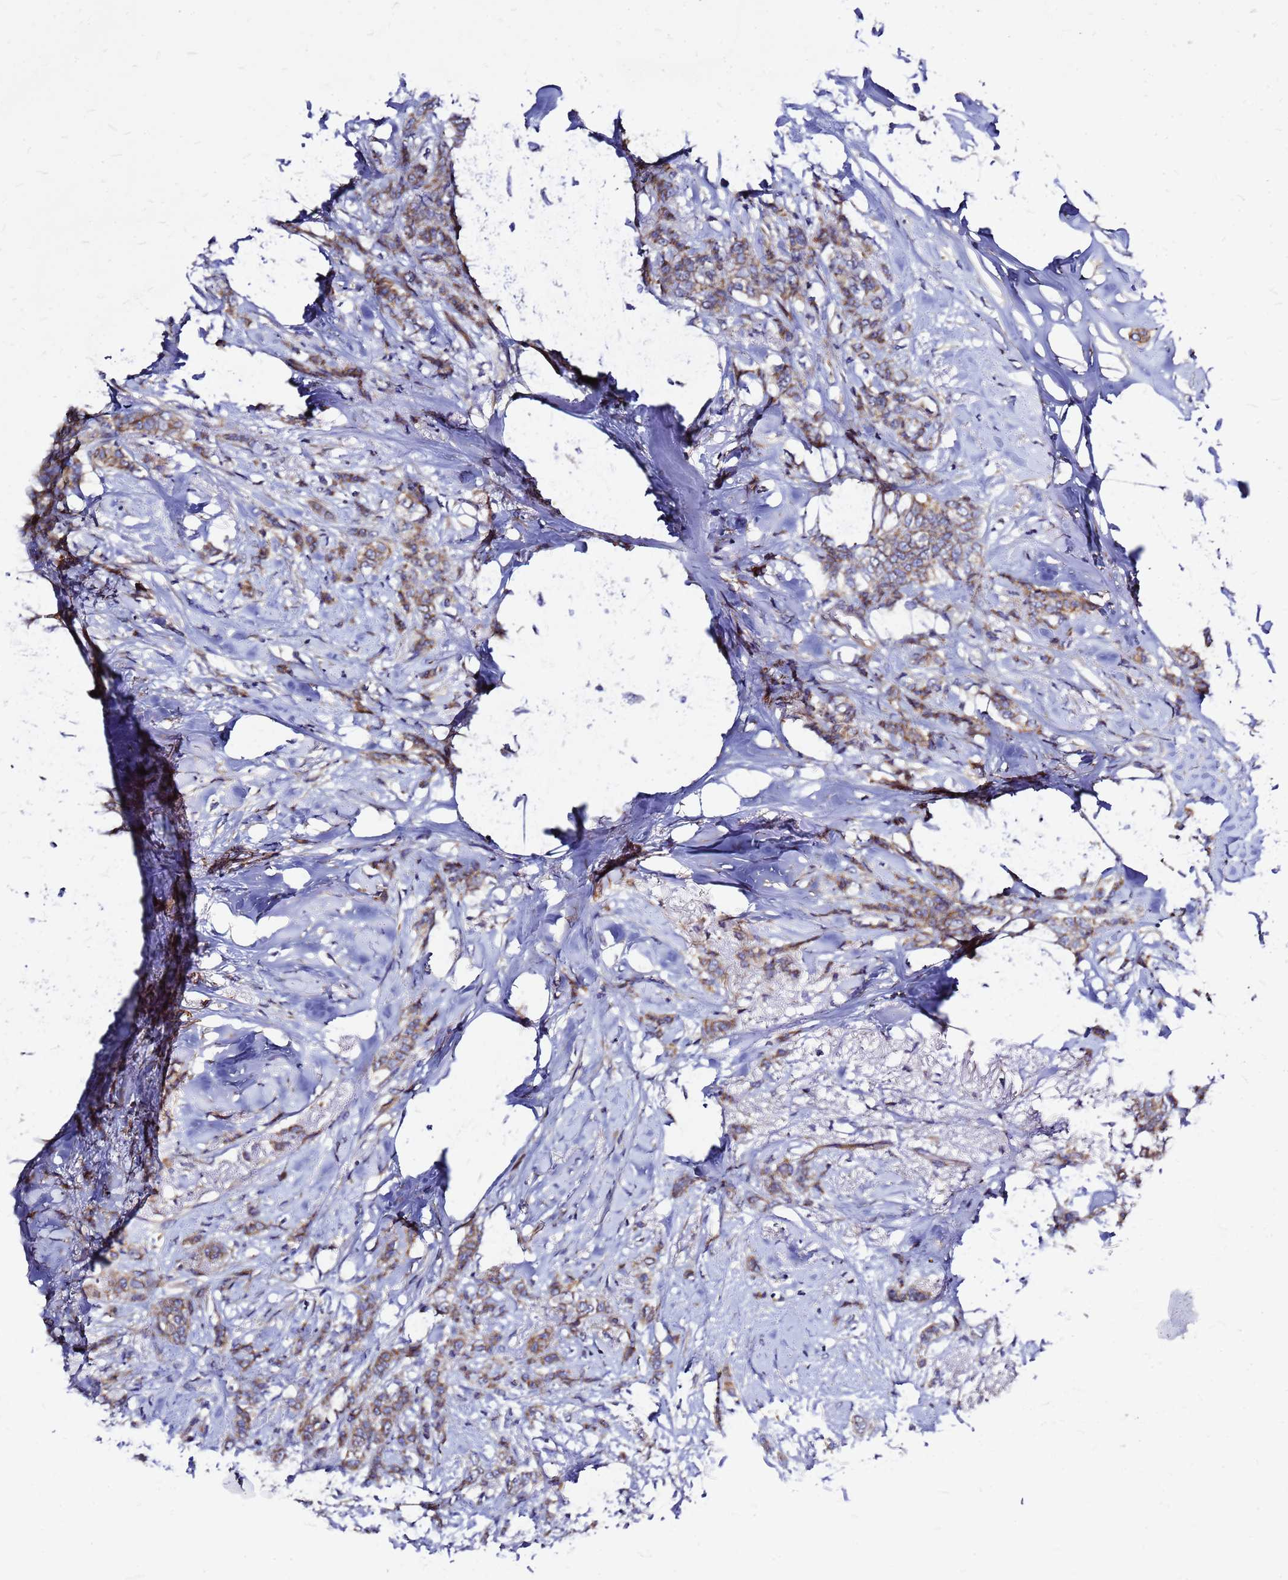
{"staining": {"intensity": "moderate", "quantity": ">75%", "location": "cytoplasmic/membranous"}, "tissue": "breast cancer", "cell_type": "Tumor cells", "image_type": "cancer", "snomed": [{"axis": "morphology", "description": "Duct carcinoma"}, {"axis": "topography", "description": "Breast"}], "caption": "The micrograph reveals staining of breast cancer (invasive ductal carcinoma), revealing moderate cytoplasmic/membranous protein expression (brown color) within tumor cells.", "gene": "FBXW5", "patient": {"sex": "female", "age": 72}}